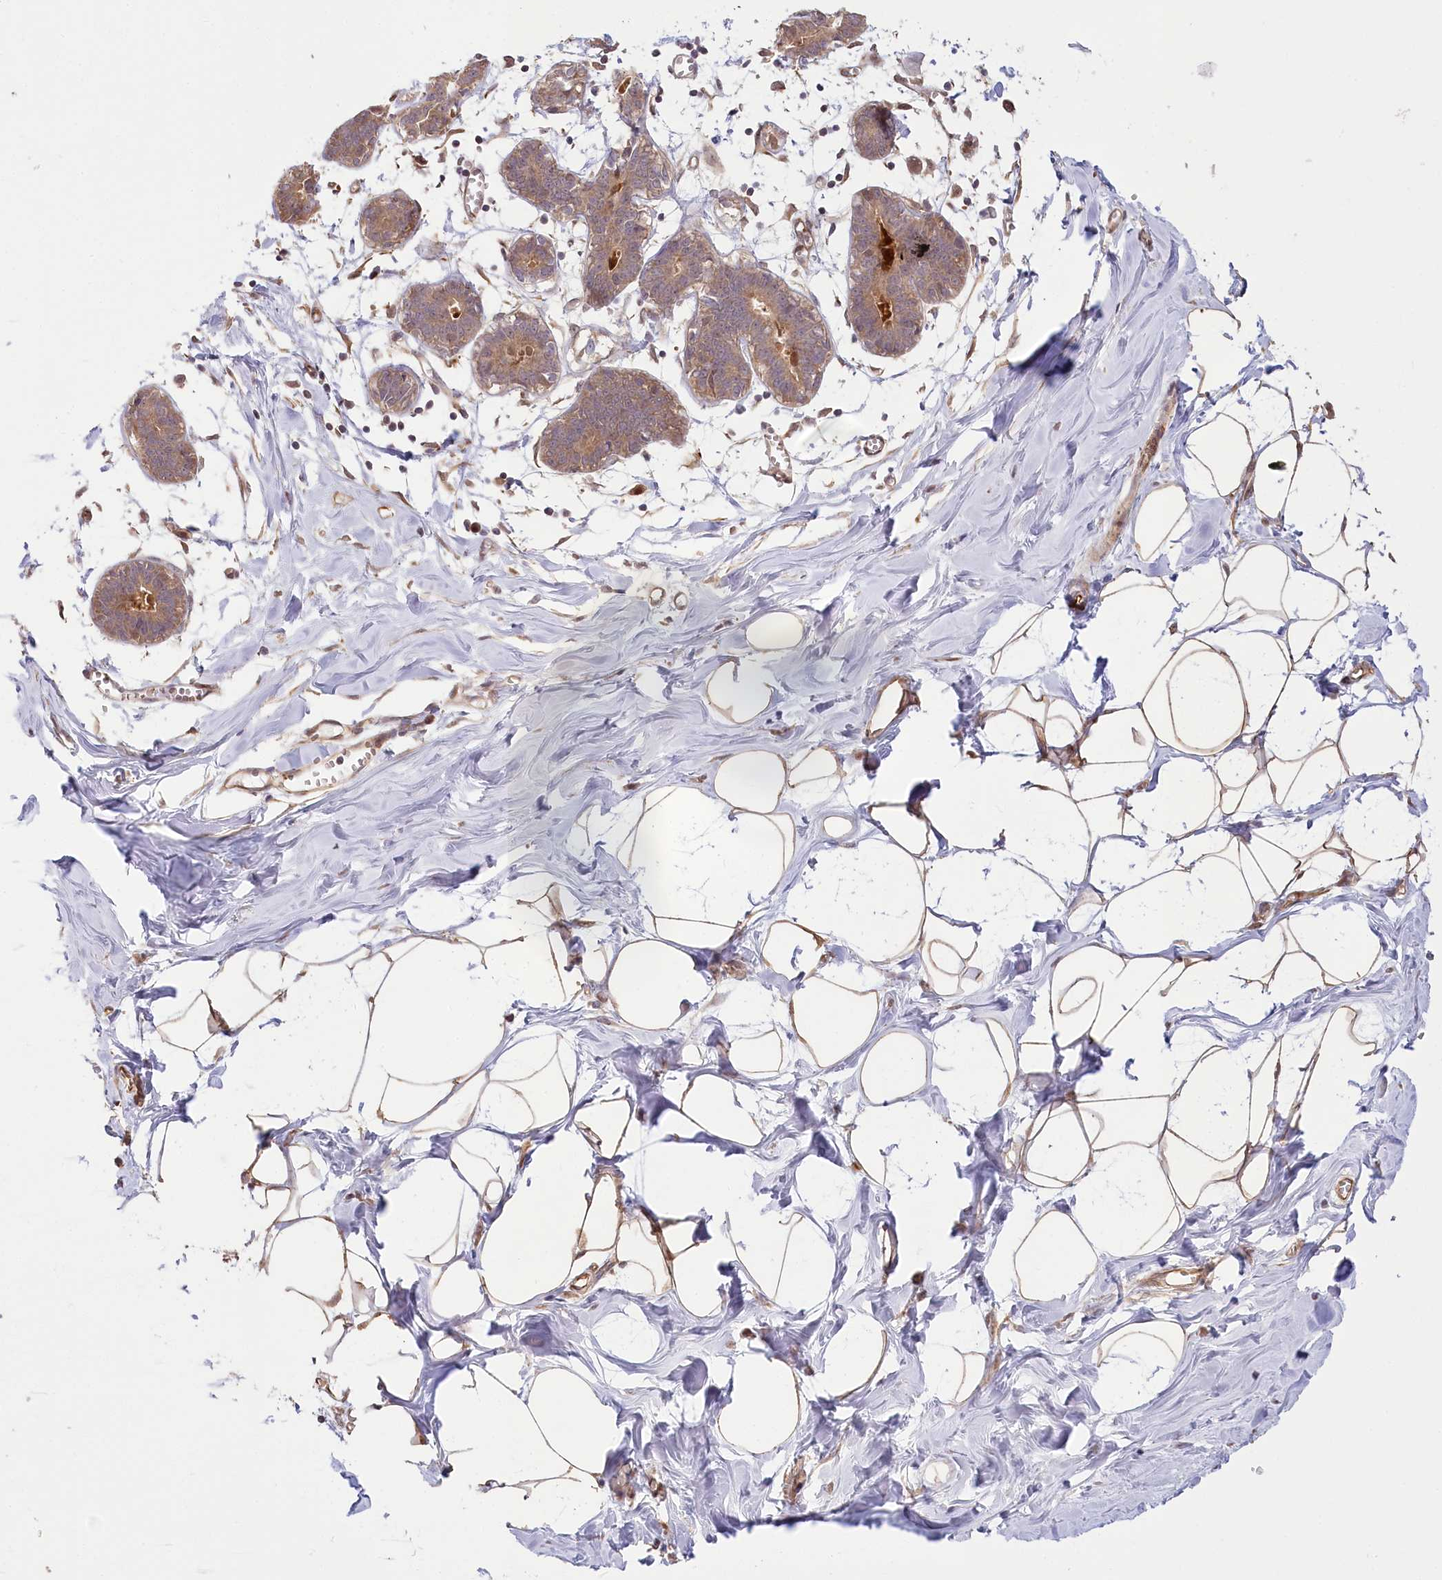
{"staining": {"intensity": "moderate", "quantity": ">75%", "location": "cytoplasmic/membranous"}, "tissue": "breast", "cell_type": "Adipocytes", "image_type": "normal", "snomed": [{"axis": "morphology", "description": "Normal tissue, NOS"}, {"axis": "topography", "description": "Breast"}], "caption": "Immunohistochemical staining of benign breast shows medium levels of moderate cytoplasmic/membranous positivity in approximately >75% of adipocytes.", "gene": "CEP70", "patient": {"sex": "female", "age": 27}}